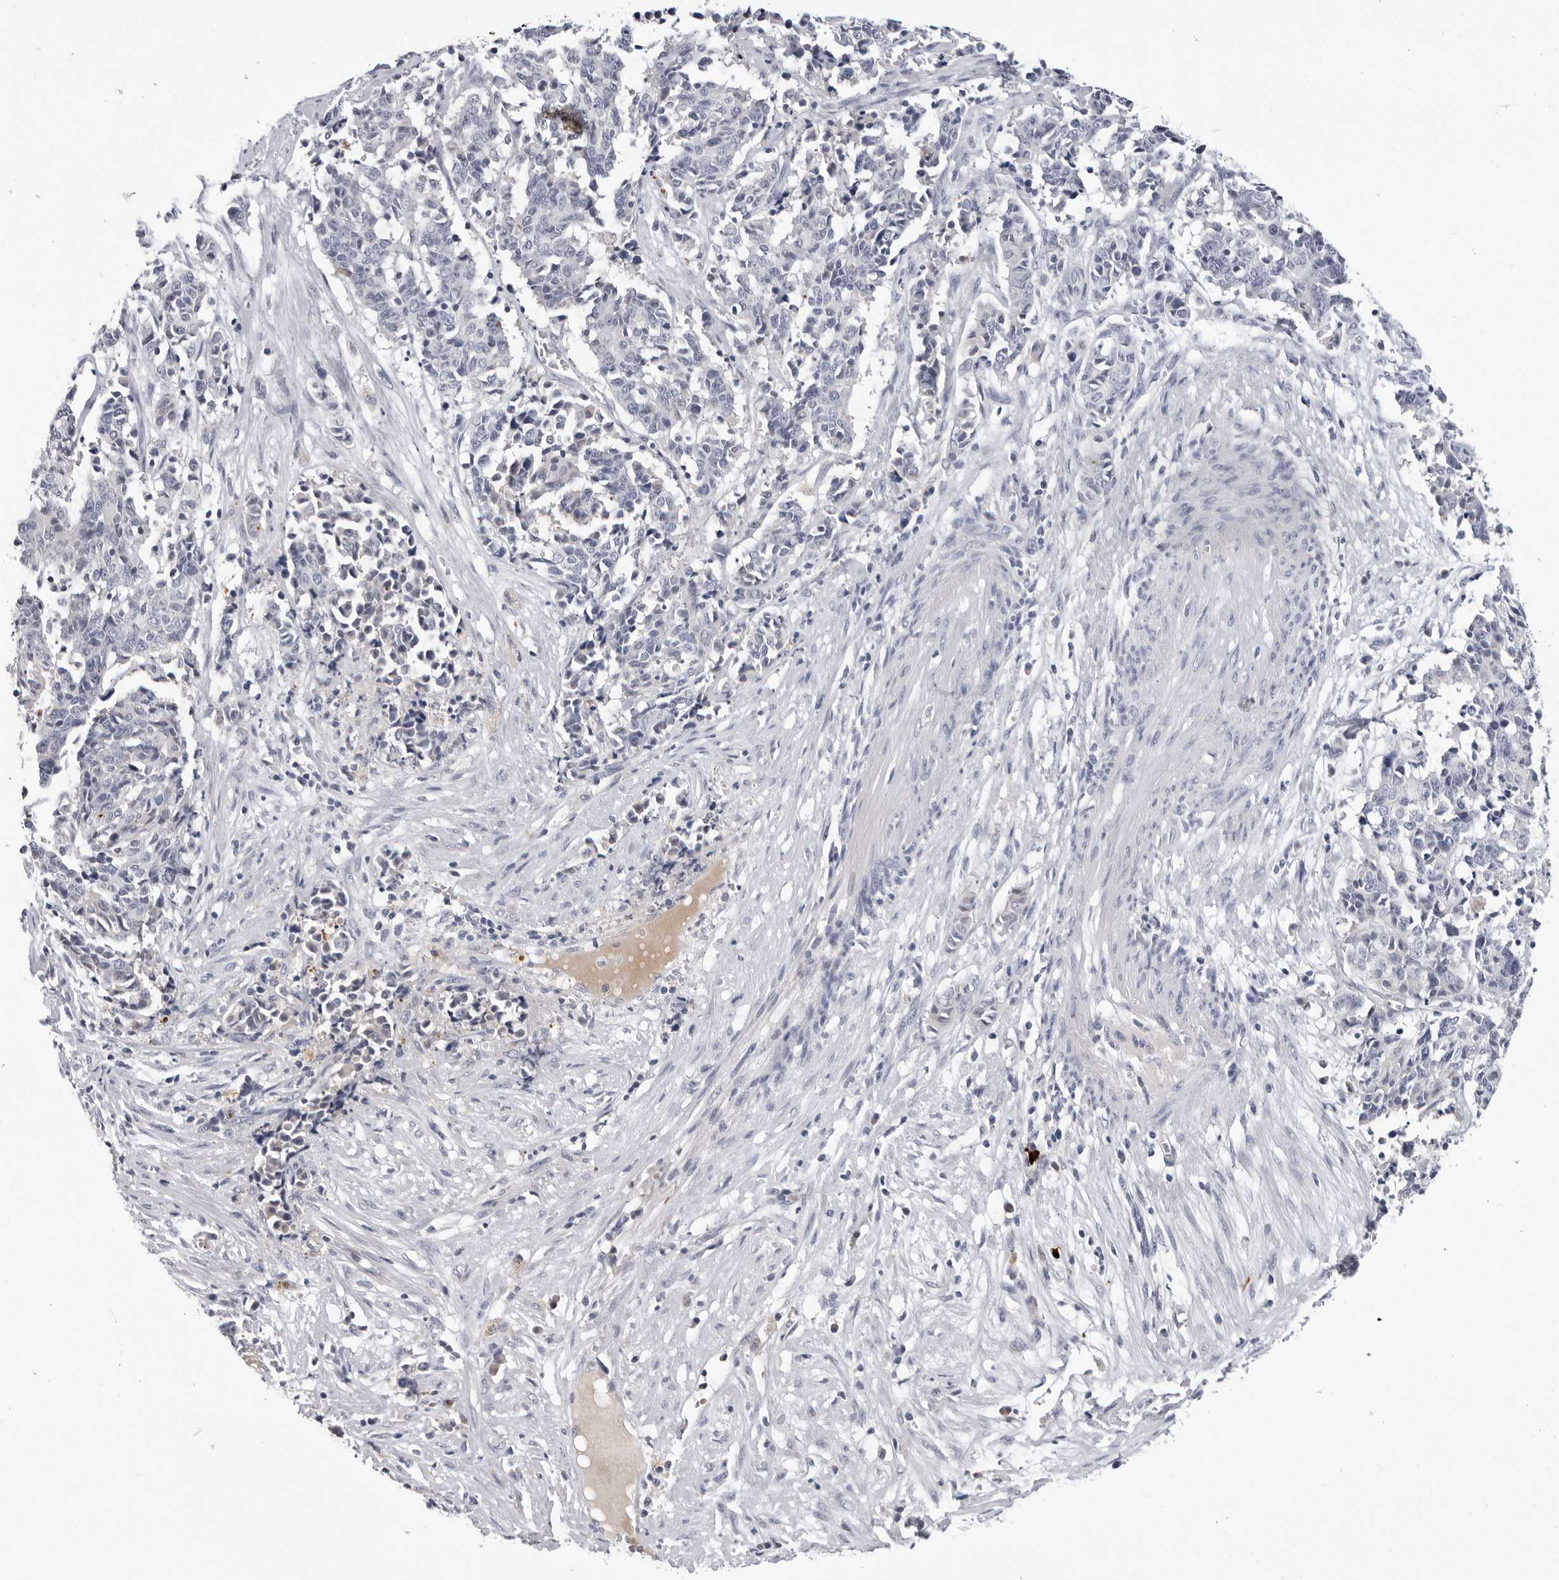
{"staining": {"intensity": "negative", "quantity": "none", "location": "none"}, "tissue": "cervical cancer", "cell_type": "Tumor cells", "image_type": "cancer", "snomed": [{"axis": "morphology", "description": "Normal tissue, NOS"}, {"axis": "morphology", "description": "Squamous cell carcinoma, NOS"}, {"axis": "topography", "description": "Cervix"}], "caption": "The photomicrograph demonstrates no significant expression in tumor cells of cervical cancer (squamous cell carcinoma). The staining is performed using DAB (3,3'-diaminobenzidine) brown chromogen with nuclei counter-stained in using hematoxylin.", "gene": "ZNF502", "patient": {"sex": "female", "age": 35}}